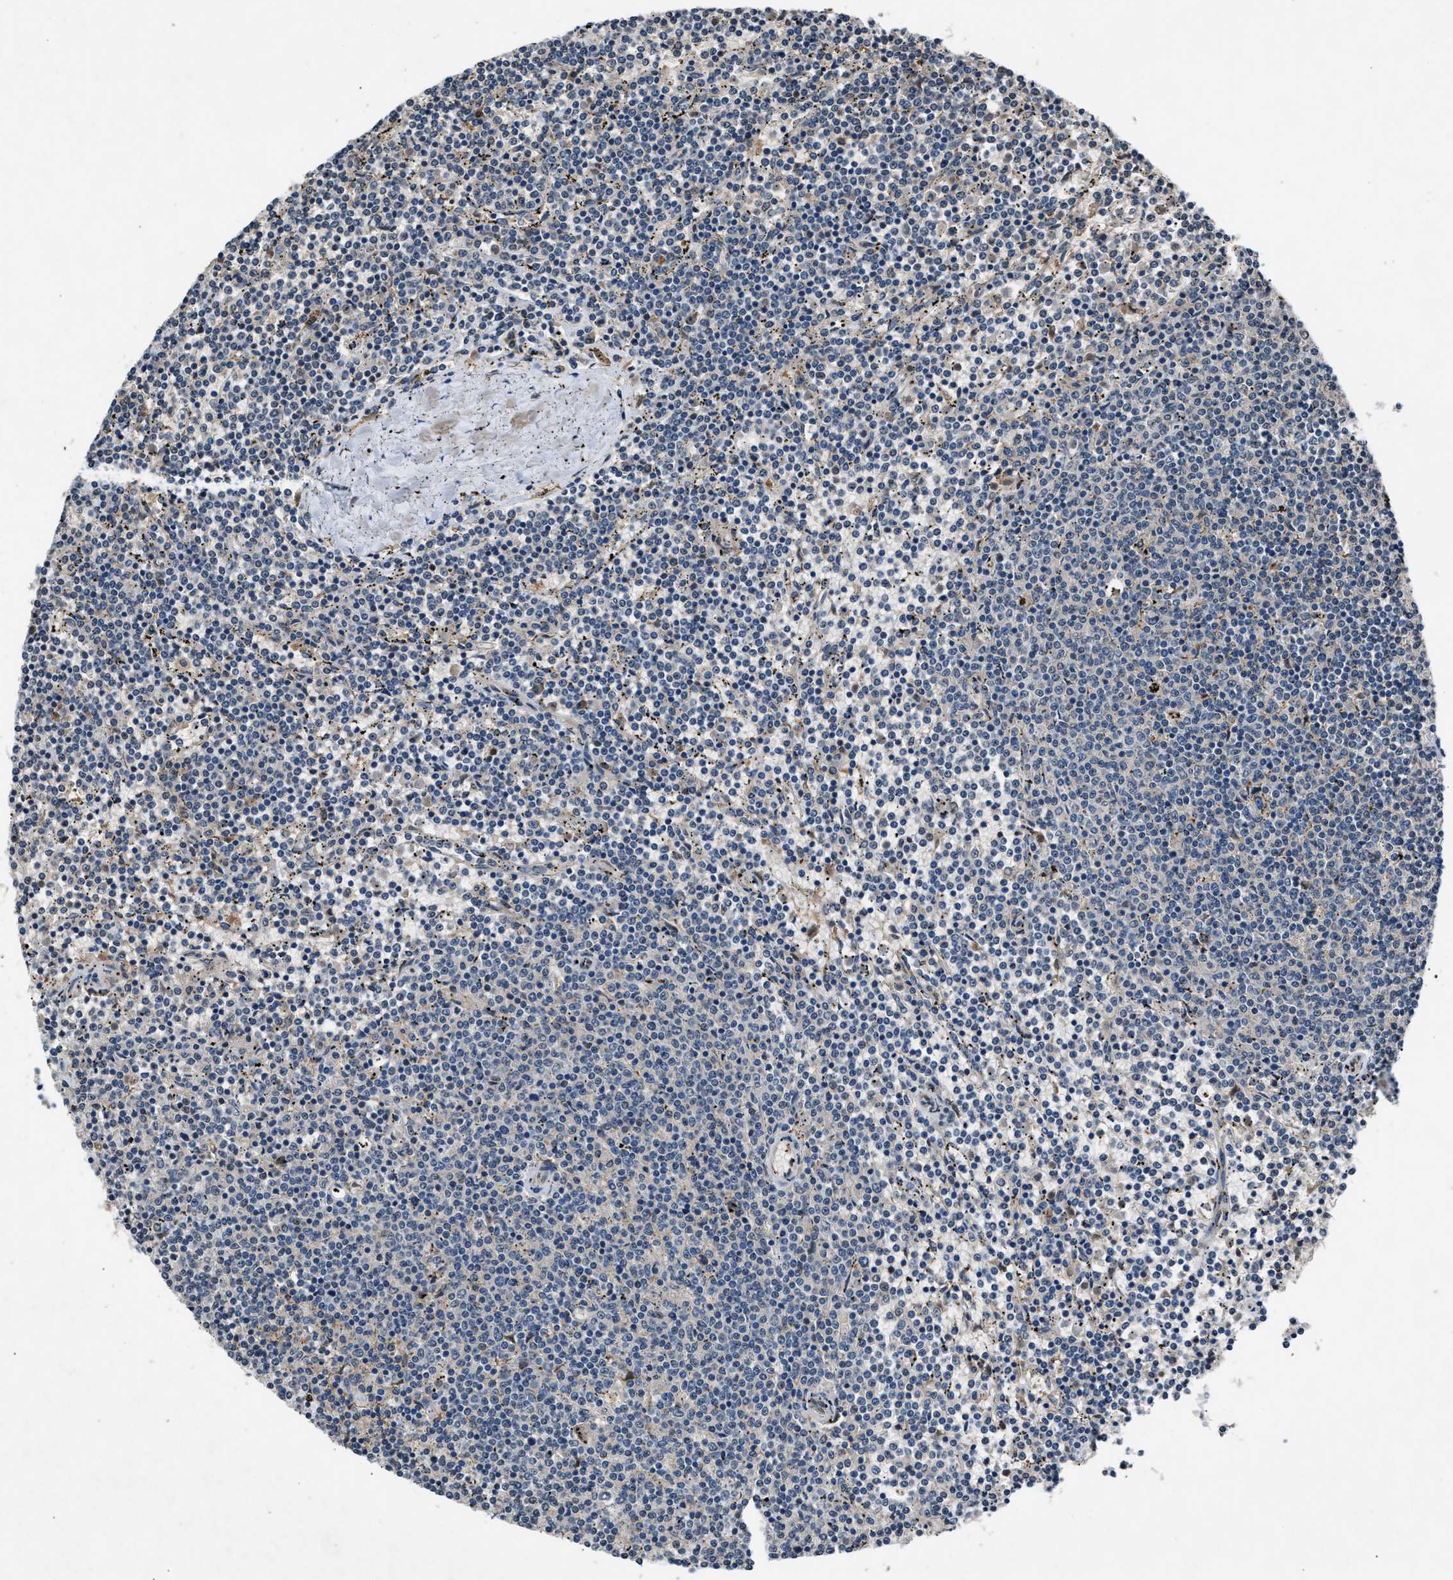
{"staining": {"intensity": "negative", "quantity": "none", "location": "none"}, "tissue": "lymphoma", "cell_type": "Tumor cells", "image_type": "cancer", "snomed": [{"axis": "morphology", "description": "Malignant lymphoma, non-Hodgkin's type, Low grade"}, {"axis": "topography", "description": "Spleen"}], "caption": "Immunohistochemistry micrograph of lymphoma stained for a protein (brown), which demonstrates no staining in tumor cells.", "gene": "TP53I3", "patient": {"sex": "female", "age": 50}}